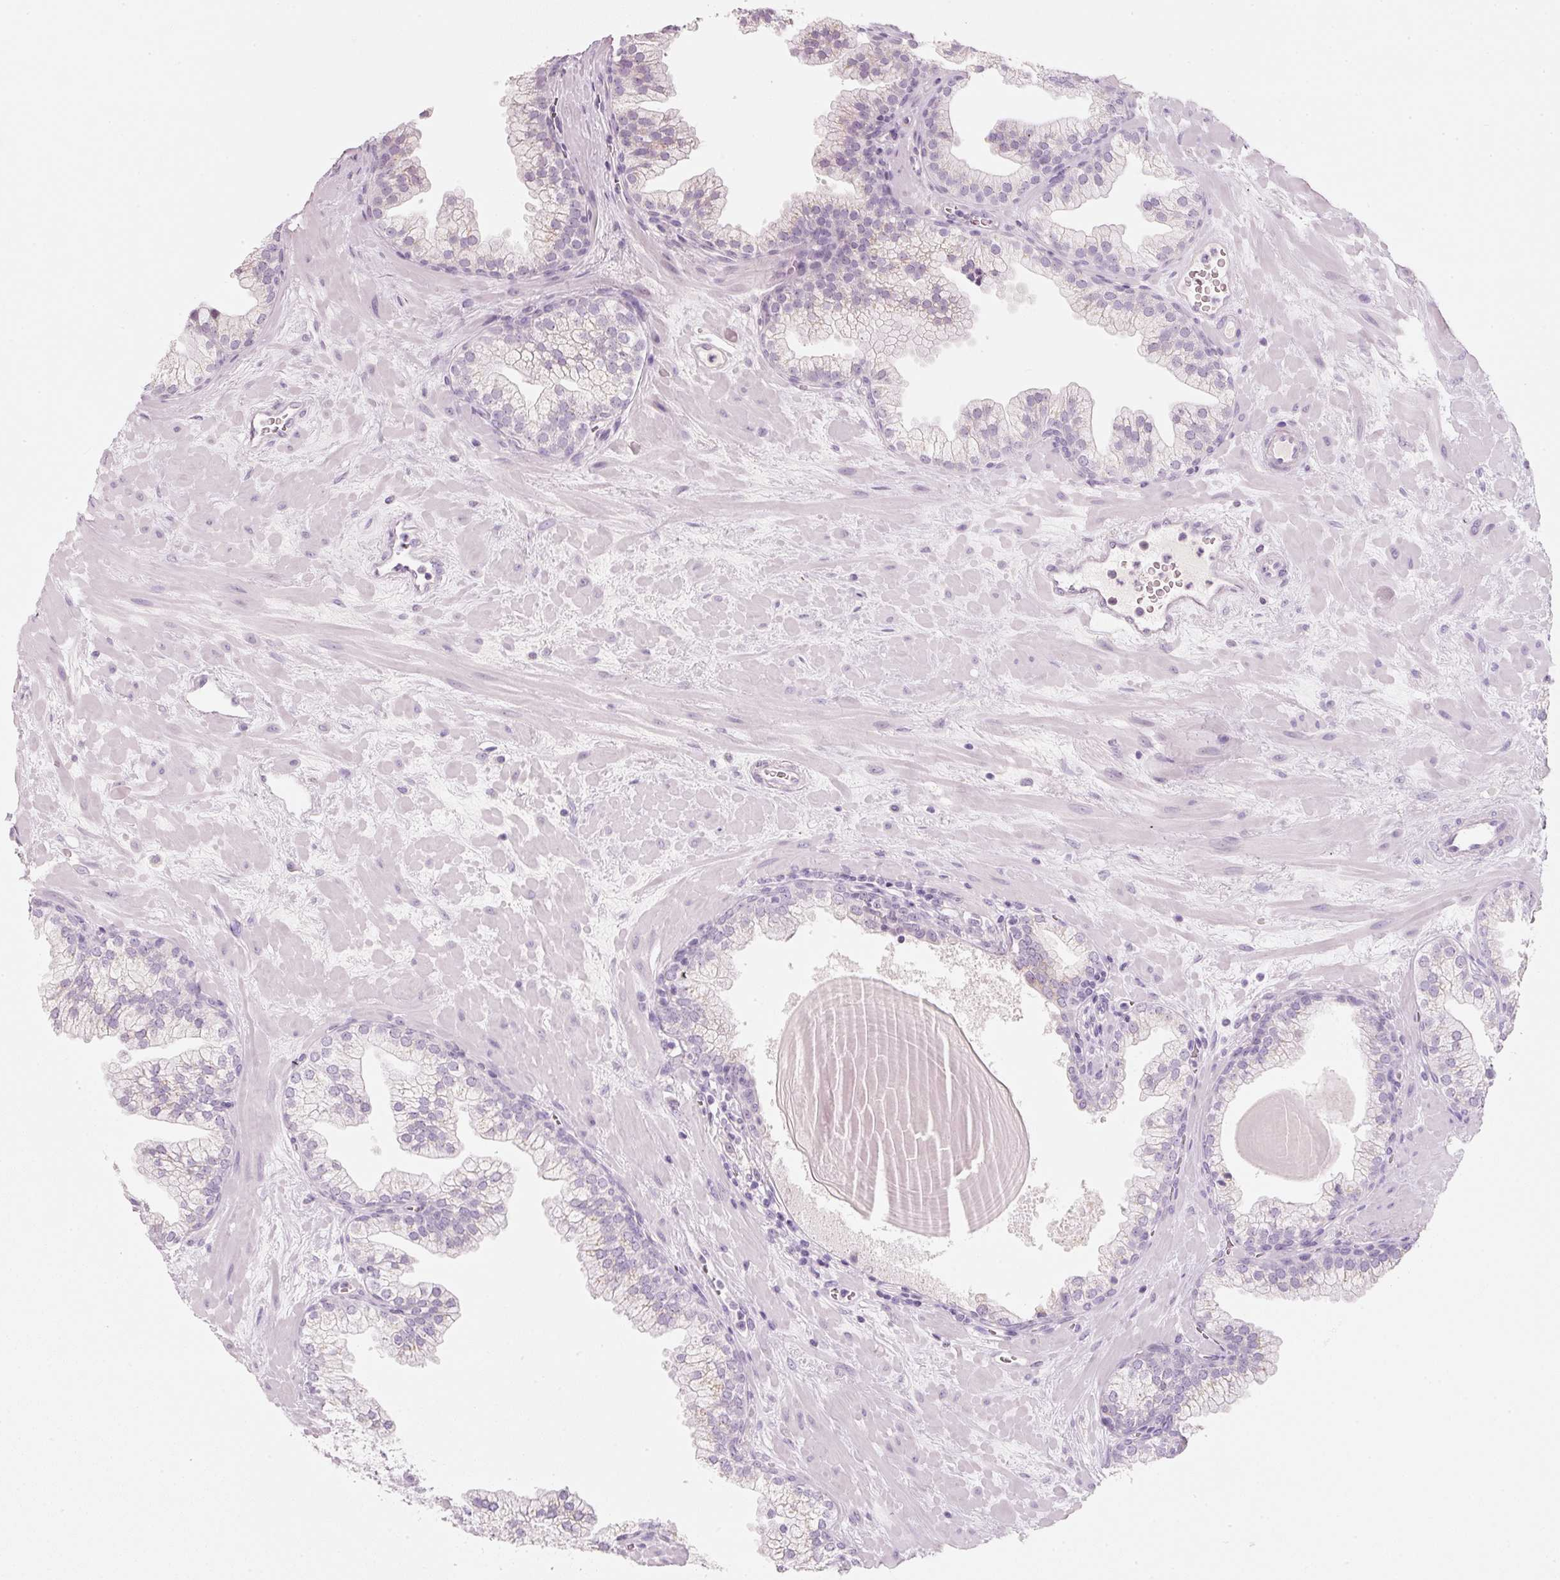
{"staining": {"intensity": "weak", "quantity": "<25%", "location": "cytoplasmic/membranous"}, "tissue": "prostate", "cell_type": "Glandular cells", "image_type": "normal", "snomed": [{"axis": "morphology", "description": "Normal tissue, NOS"}, {"axis": "topography", "description": "Prostate"}, {"axis": "topography", "description": "Peripheral nerve tissue"}], "caption": "Immunohistochemical staining of normal prostate exhibits no significant expression in glandular cells. The staining is performed using DAB (3,3'-diaminobenzidine) brown chromogen with nuclei counter-stained in using hematoxylin.", "gene": "ENSG00000206549", "patient": {"sex": "male", "age": 61}}